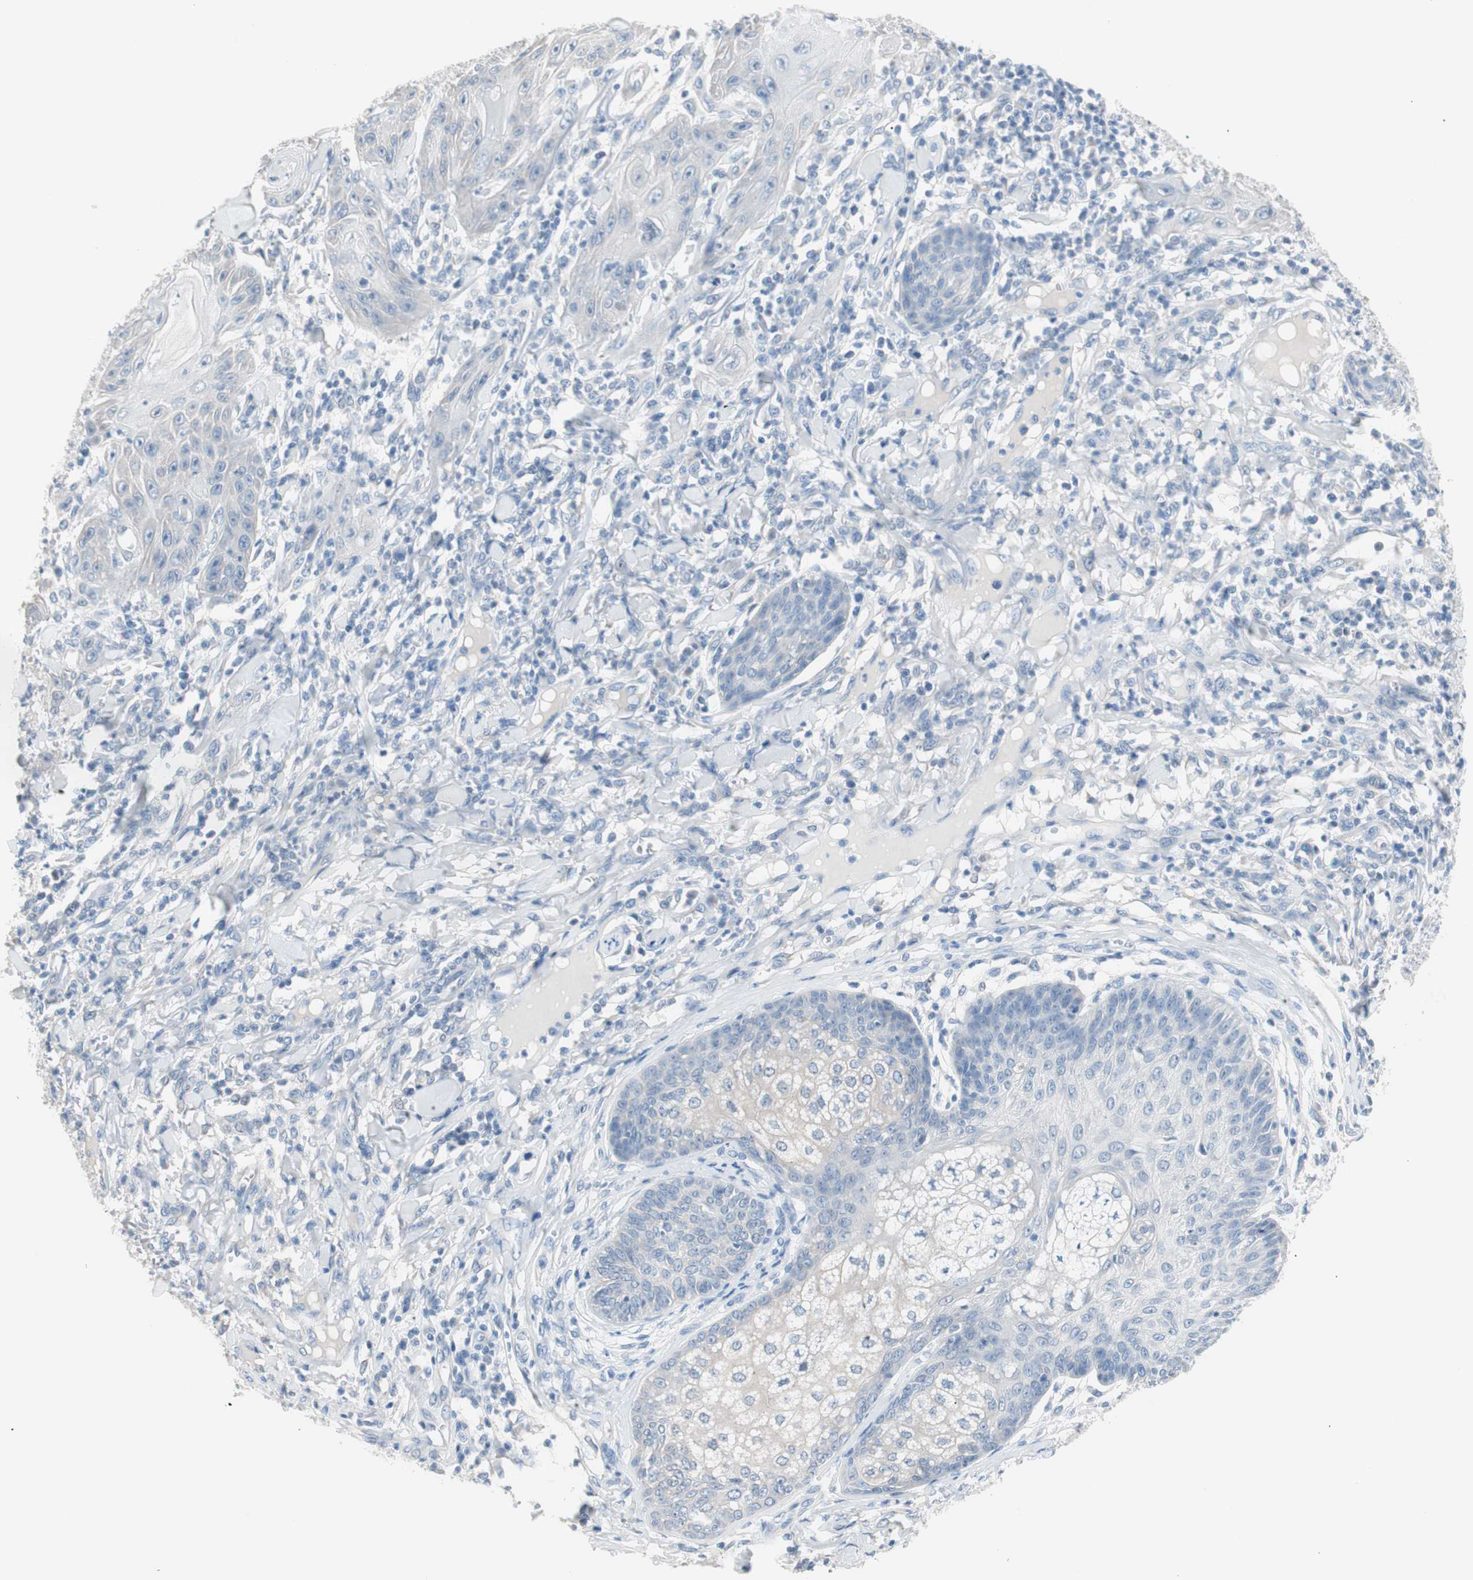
{"staining": {"intensity": "negative", "quantity": "none", "location": "none"}, "tissue": "skin cancer", "cell_type": "Tumor cells", "image_type": "cancer", "snomed": [{"axis": "morphology", "description": "Squamous cell carcinoma, NOS"}, {"axis": "topography", "description": "Skin"}], "caption": "This is an immunohistochemistry (IHC) micrograph of human skin cancer. There is no staining in tumor cells.", "gene": "VIL1", "patient": {"sex": "female", "age": 78}}